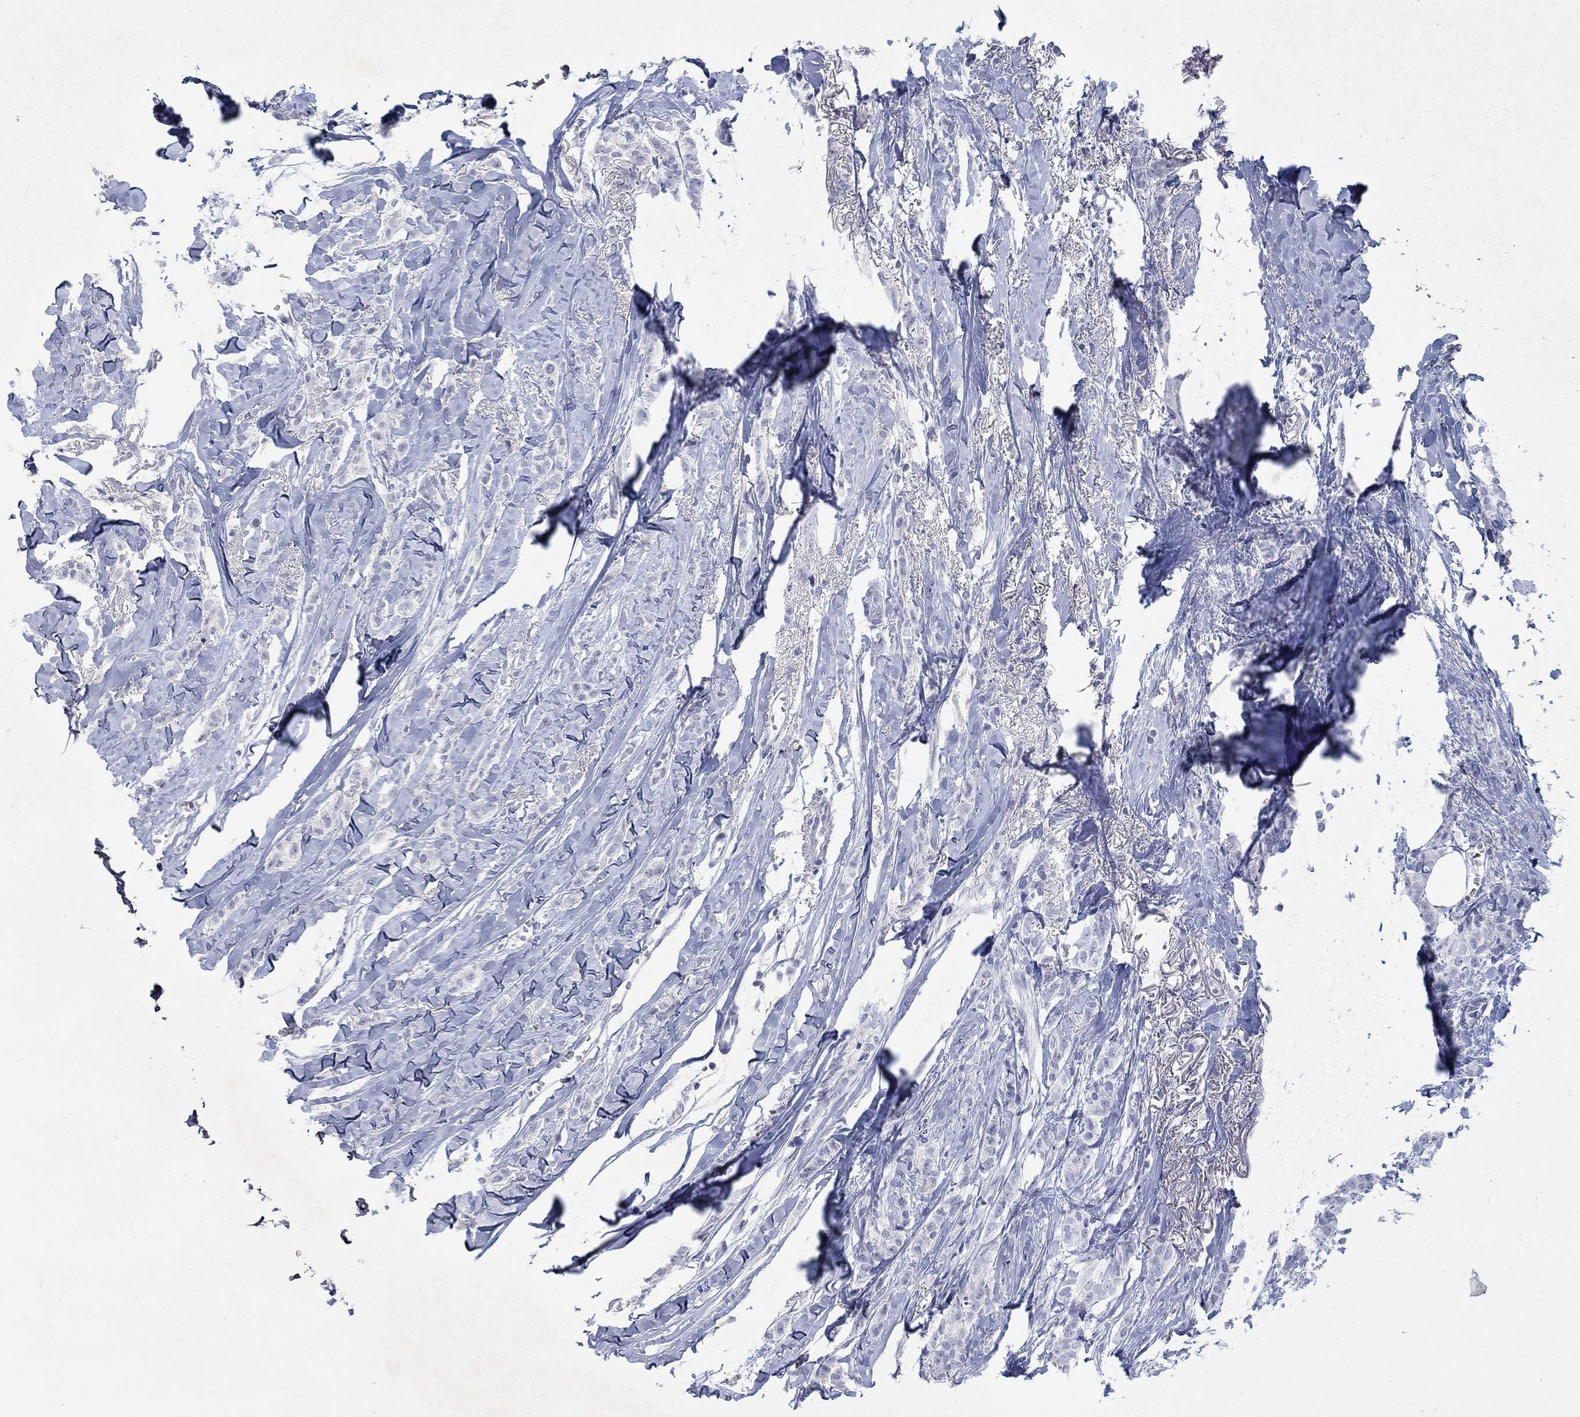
{"staining": {"intensity": "negative", "quantity": "none", "location": "none"}, "tissue": "breast cancer", "cell_type": "Tumor cells", "image_type": "cancer", "snomed": [{"axis": "morphology", "description": "Duct carcinoma"}, {"axis": "topography", "description": "Breast"}], "caption": "Immunohistochemistry (IHC) of human breast cancer (invasive ductal carcinoma) demonstrates no staining in tumor cells. (DAB IHC, high magnification).", "gene": "RFTN2", "patient": {"sex": "female", "age": 85}}